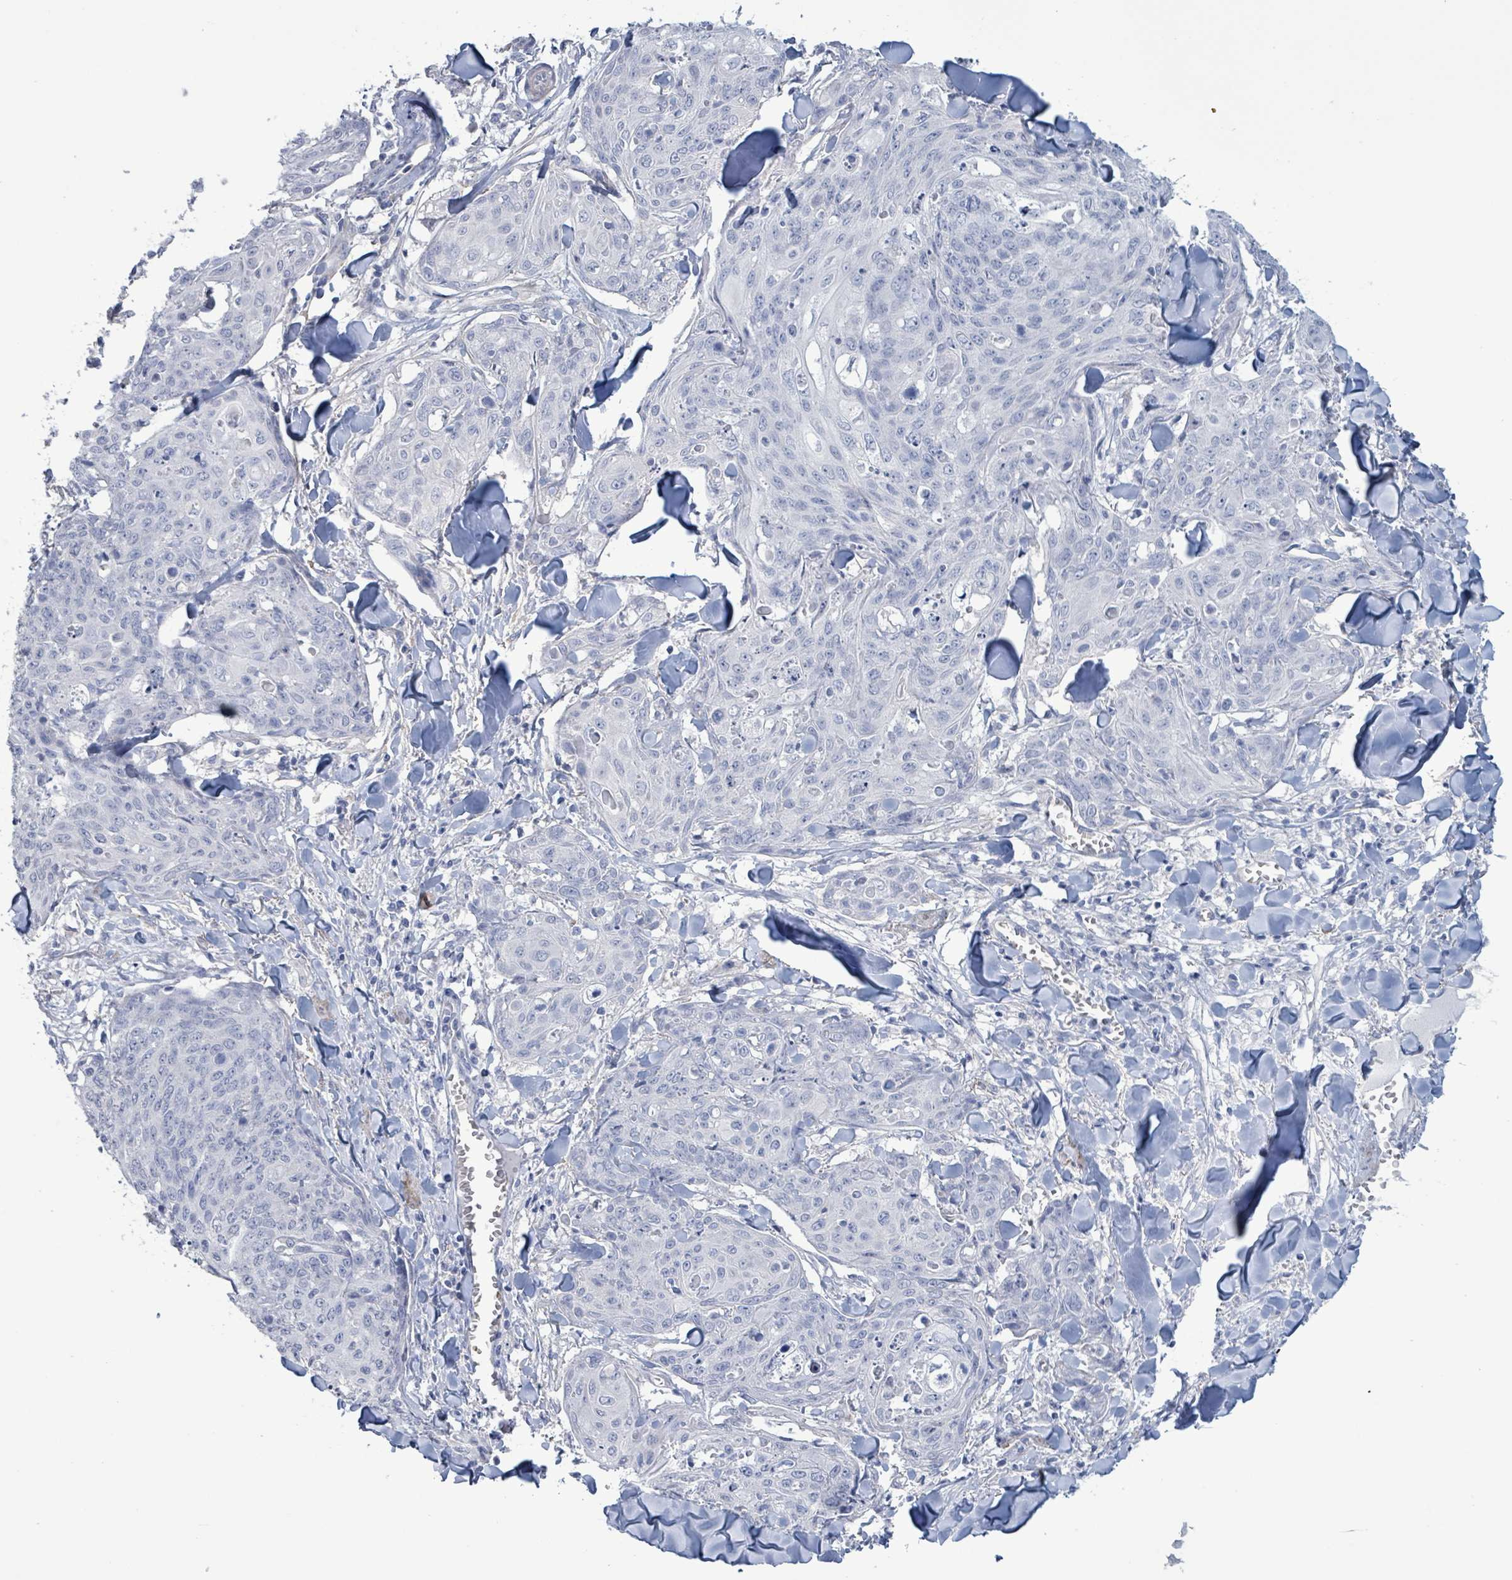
{"staining": {"intensity": "negative", "quantity": "none", "location": "none"}, "tissue": "skin cancer", "cell_type": "Tumor cells", "image_type": "cancer", "snomed": [{"axis": "morphology", "description": "Squamous cell carcinoma, NOS"}, {"axis": "topography", "description": "Skin"}, {"axis": "topography", "description": "Vulva"}], "caption": "The immunohistochemistry photomicrograph has no significant expression in tumor cells of skin cancer (squamous cell carcinoma) tissue.", "gene": "PKLR", "patient": {"sex": "female", "age": 85}}